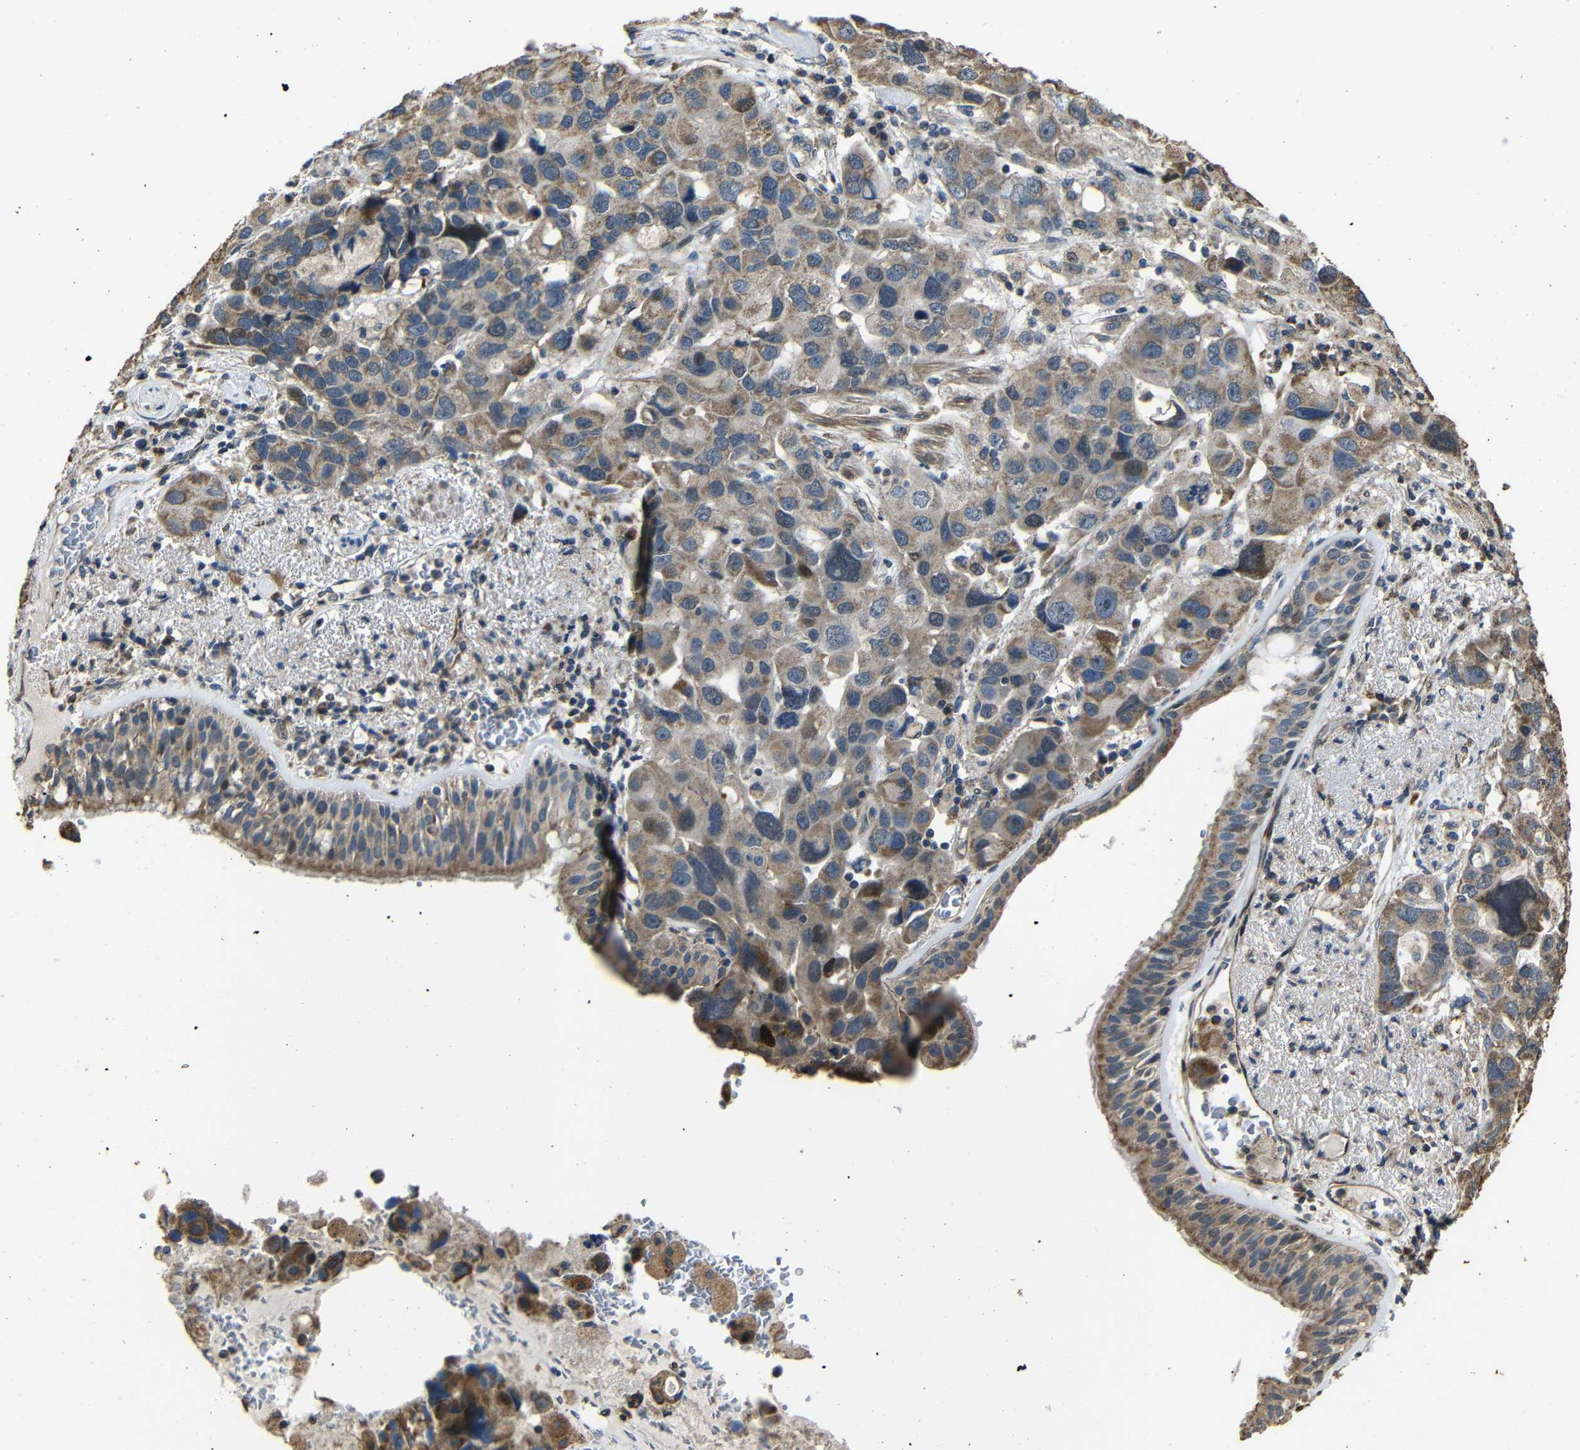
{"staining": {"intensity": "moderate", "quantity": ">75%", "location": "cytoplasmic/membranous"}, "tissue": "bronchus", "cell_type": "Respiratory epithelial cells", "image_type": "normal", "snomed": [{"axis": "morphology", "description": "Normal tissue, NOS"}, {"axis": "morphology", "description": "Adenocarcinoma, NOS"}, {"axis": "morphology", "description": "Adenocarcinoma, metastatic, NOS"}, {"axis": "topography", "description": "Lymph node"}, {"axis": "topography", "description": "Bronchus"}, {"axis": "topography", "description": "Lung"}], "caption": "High-magnification brightfield microscopy of benign bronchus stained with DAB (3,3'-diaminobenzidine) (brown) and counterstained with hematoxylin (blue). respiratory epithelial cells exhibit moderate cytoplasmic/membranous positivity is appreciated in about>75% of cells.", "gene": "SNN", "patient": {"sex": "female", "age": 54}}